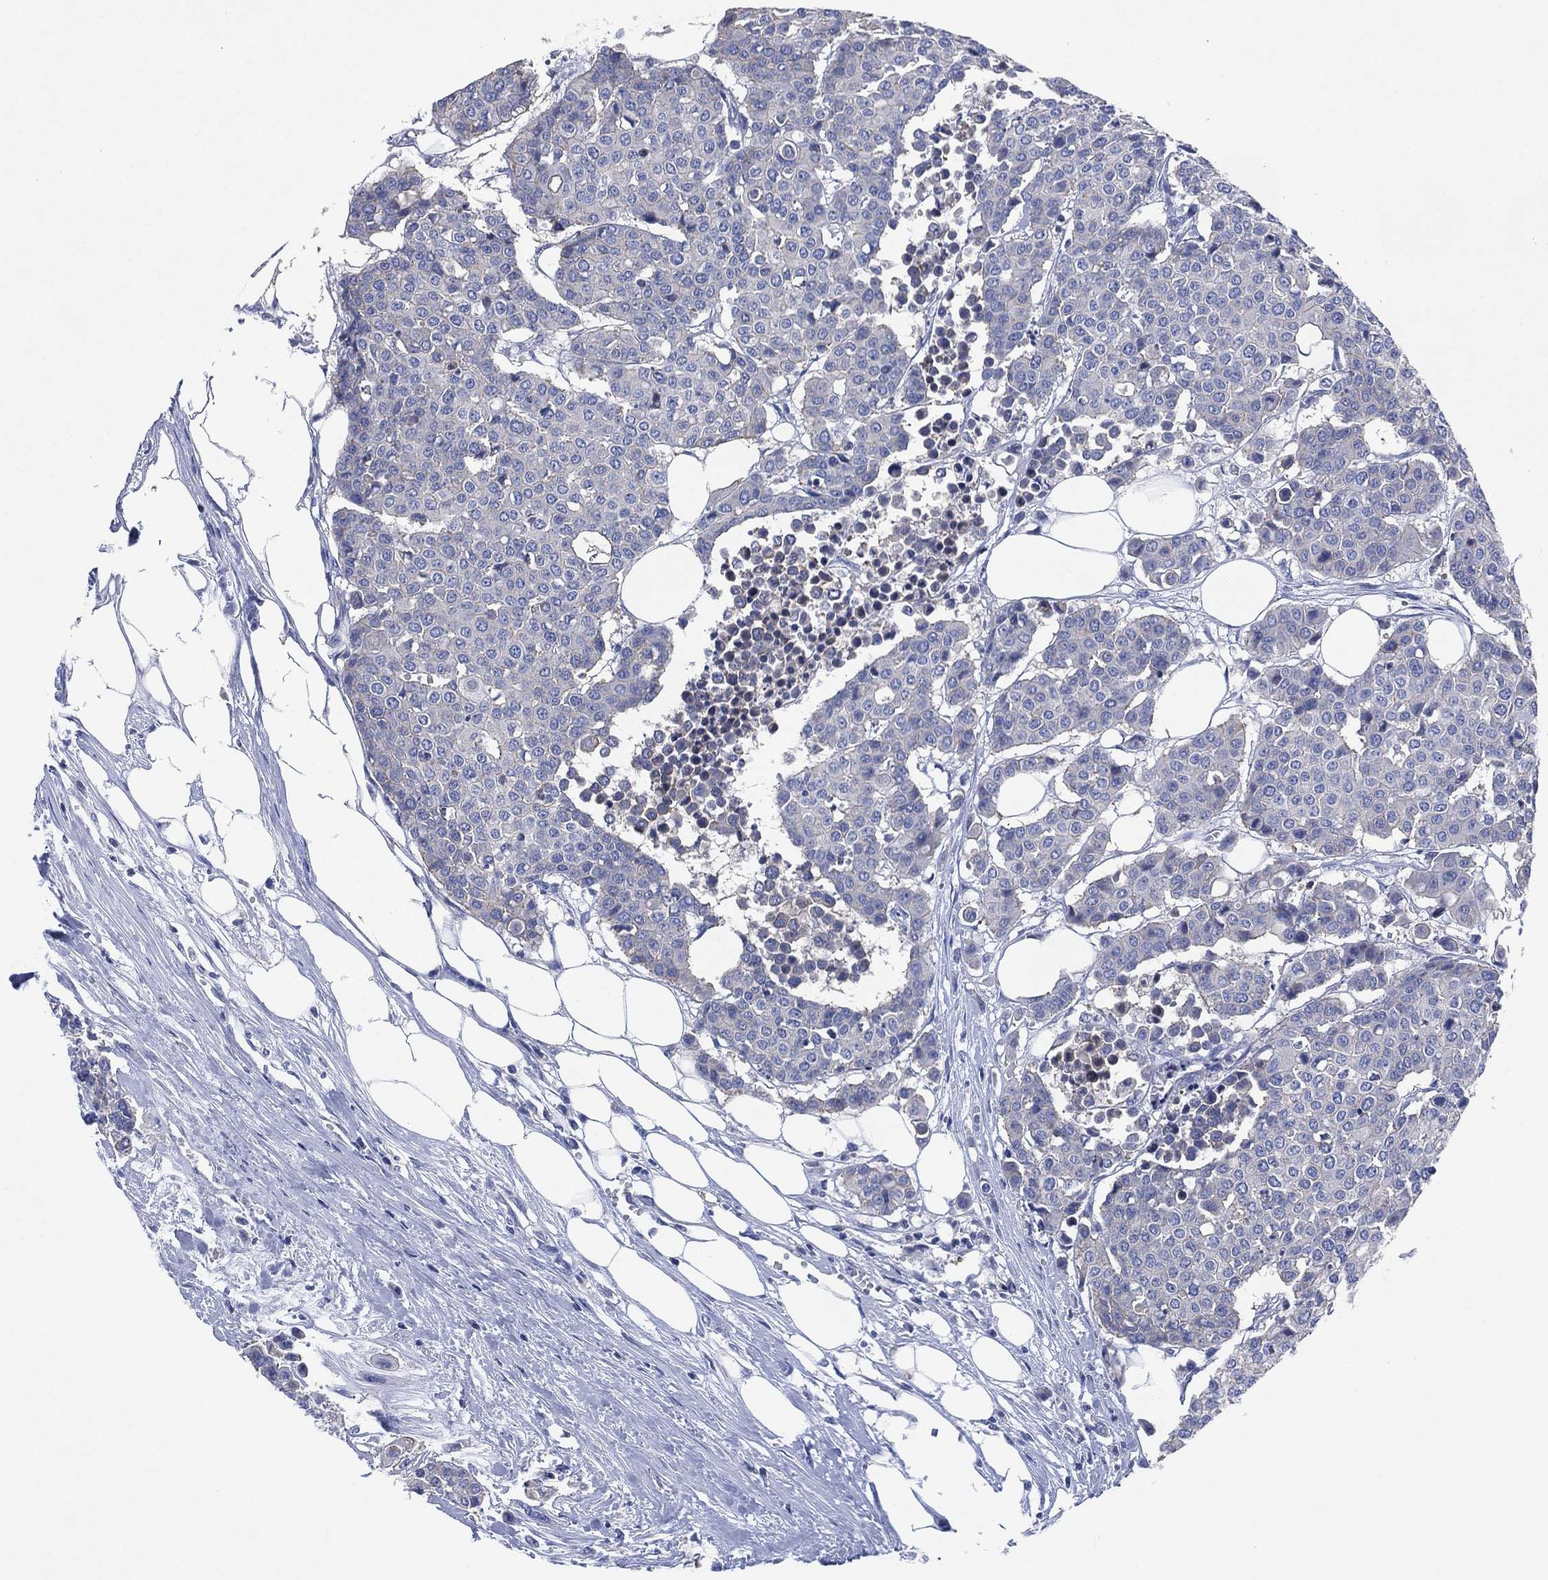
{"staining": {"intensity": "negative", "quantity": "none", "location": "none"}, "tissue": "carcinoid", "cell_type": "Tumor cells", "image_type": "cancer", "snomed": [{"axis": "morphology", "description": "Carcinoid, malignant, NOS"}, {"axis": "topography", "description": "Colon"}], "caption": "IHC photomicrograph of neoplastic tissue: carcinoid (malignant) stained with DAB displays no significant protein staining in tumor cells.", "gene": "CHRNA3", "patient": {"sex": "male", "age": 81}}